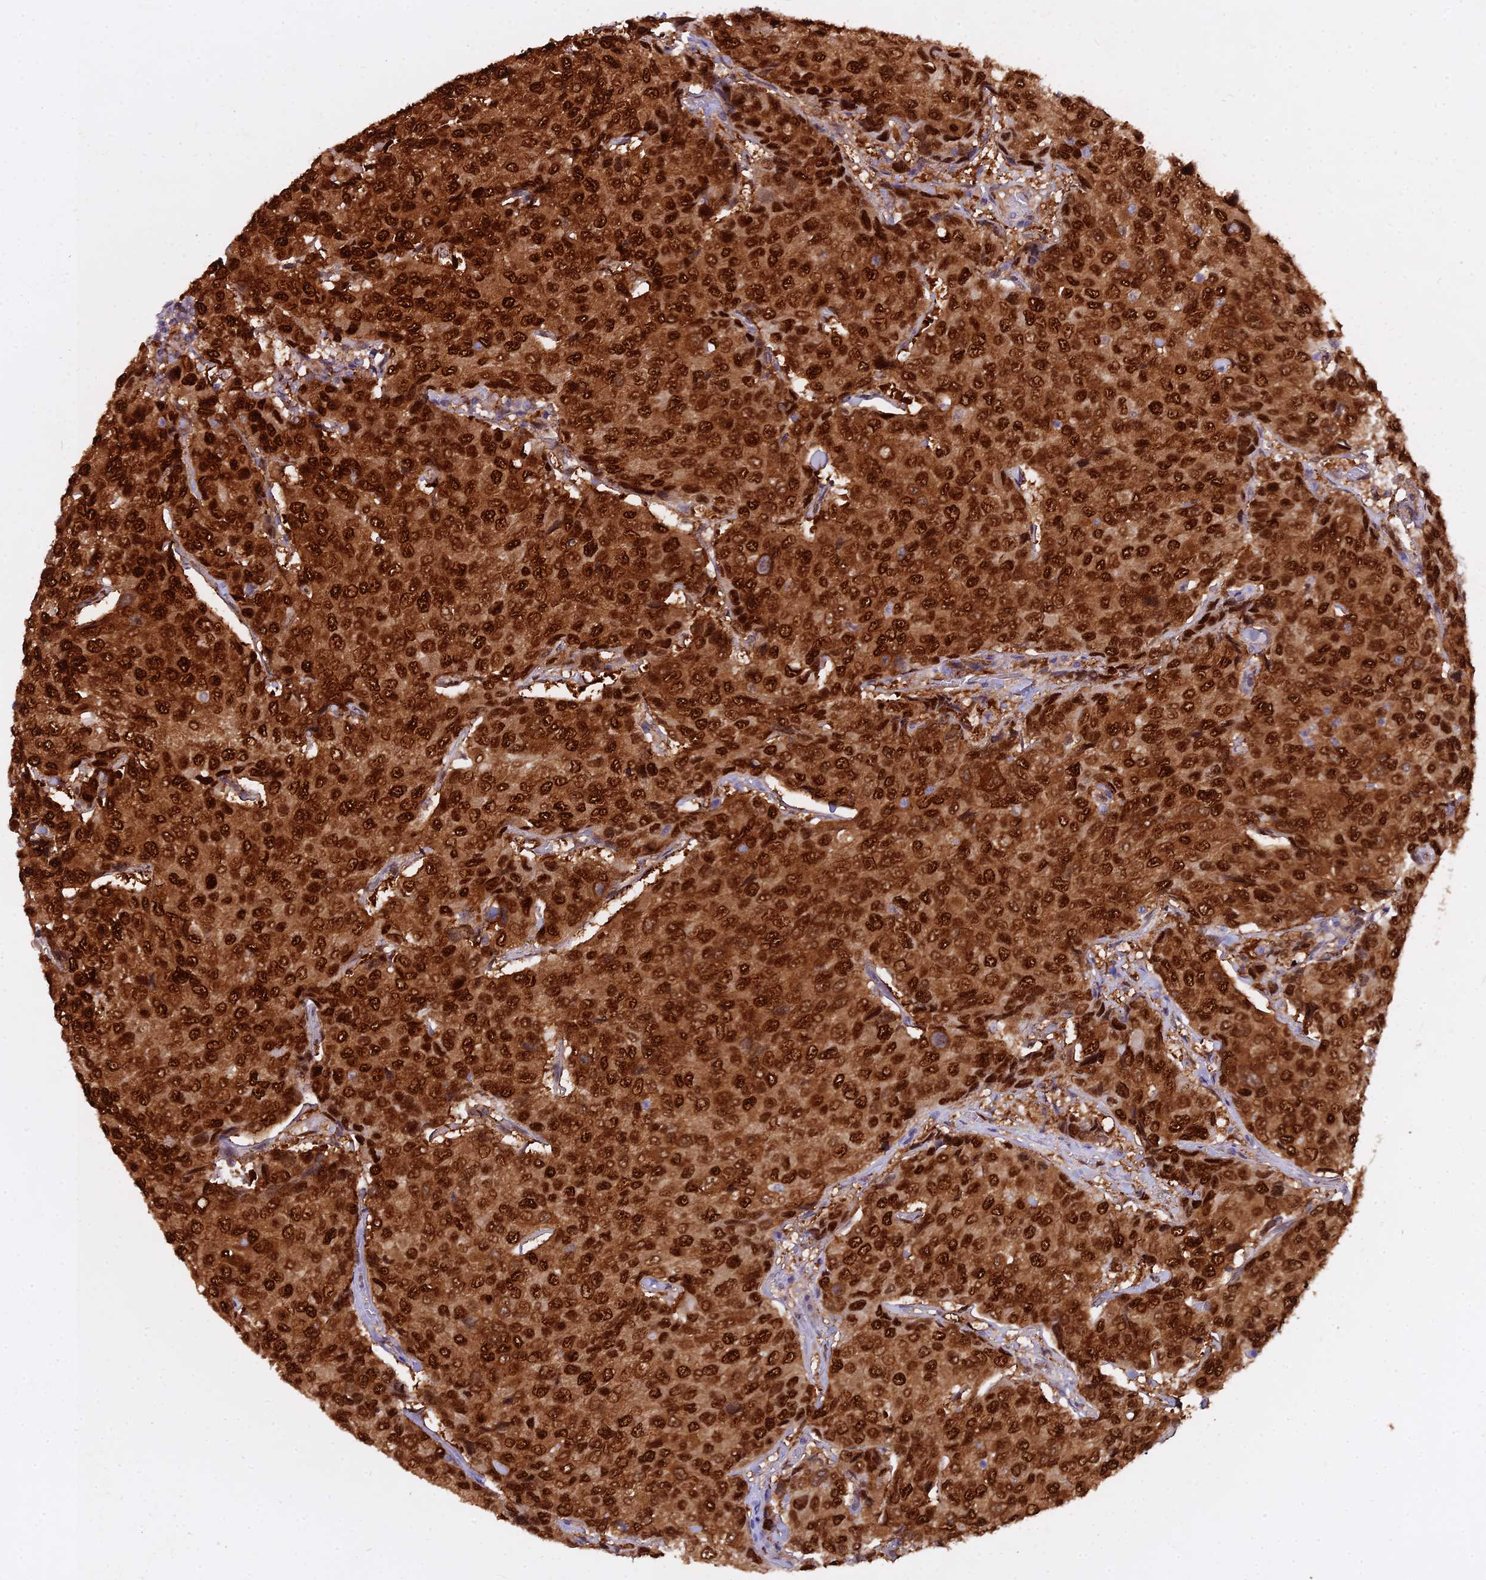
{"staining": {"intensity": "strong", "quantity": ">75%", "location": "cytoplasmic/membranous,nuclear"}, "tissue": "breast cancer", "cell_type": "Tumor cells", "image_type": "cancer", "snomed": [{"axis": "morphology", "description": "Duct carcinoma"}, {"axis": "topography", "description": "Breast"}], "caption": "Immunohistochemistry (IHC) histopathology image of breast intraductal carcinoma stained for a protein (brown), which exhibits high levels of strong cytoplasmic/membranous and nuclear staining in about >75% of tumor cells.", "gene": "NPEPL1", "patient": {"sex": "female", "age": 55}}